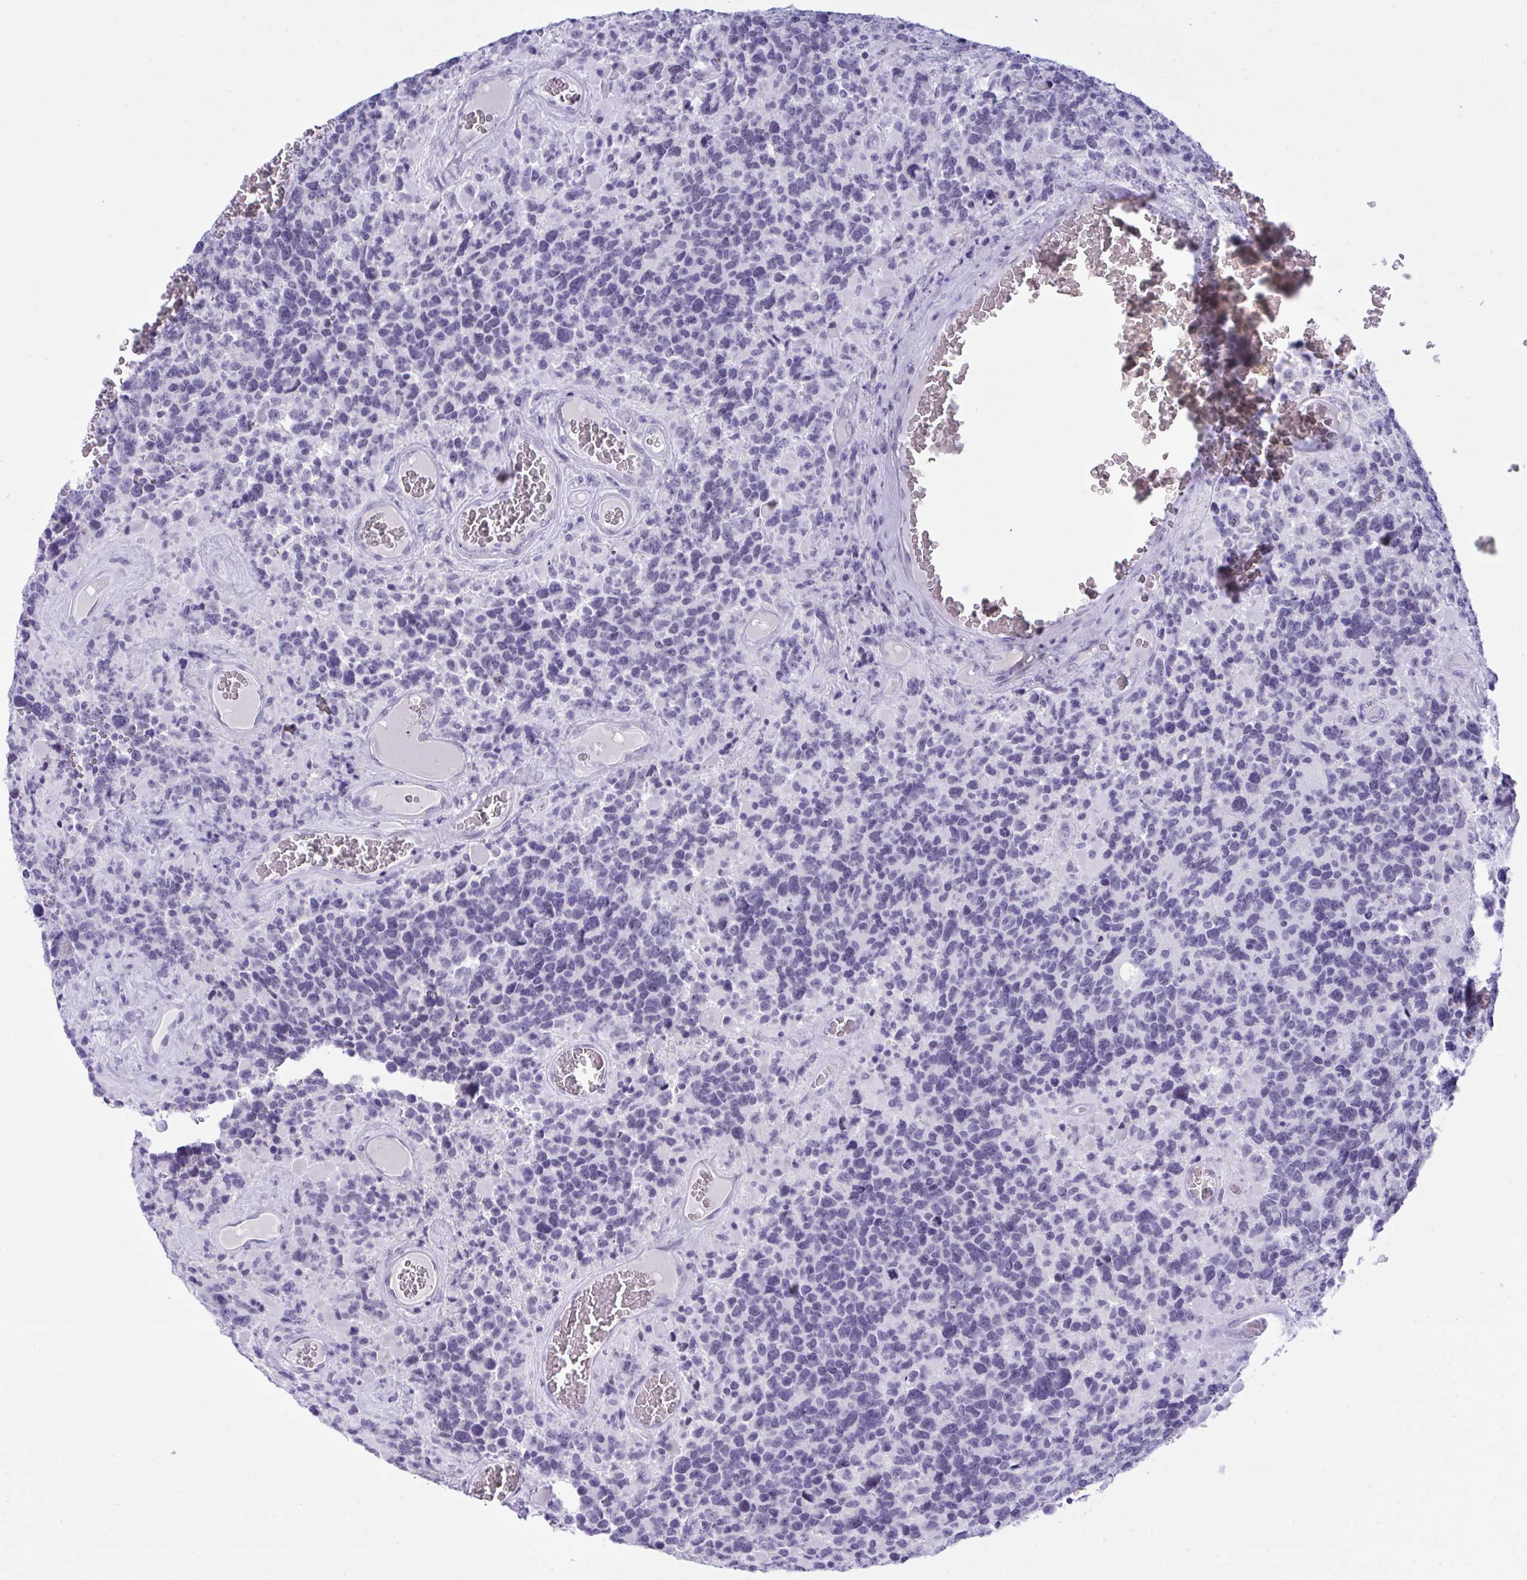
{"staining": {"intensity": "negative", "quantity": "none", "location": "none"}, "tissue": "glioma", "cell_type": "Tumor cells", "image_type": "cancer", "snomed": [{"axis": "morphology", "description": "Glioma, malignant, High grade"}, {"axis": "topography", "description": "Brain"}], "caption": "Immunohistochemistry (IHC) histopathology image of neoplastic tissue: human glioma stained with DAB (3,3'-diaminobenzidine) demonstrates no significant protein staining in tumor cells.", "gene": "ELN", "patient": {"sex": "female", "age": 40}}